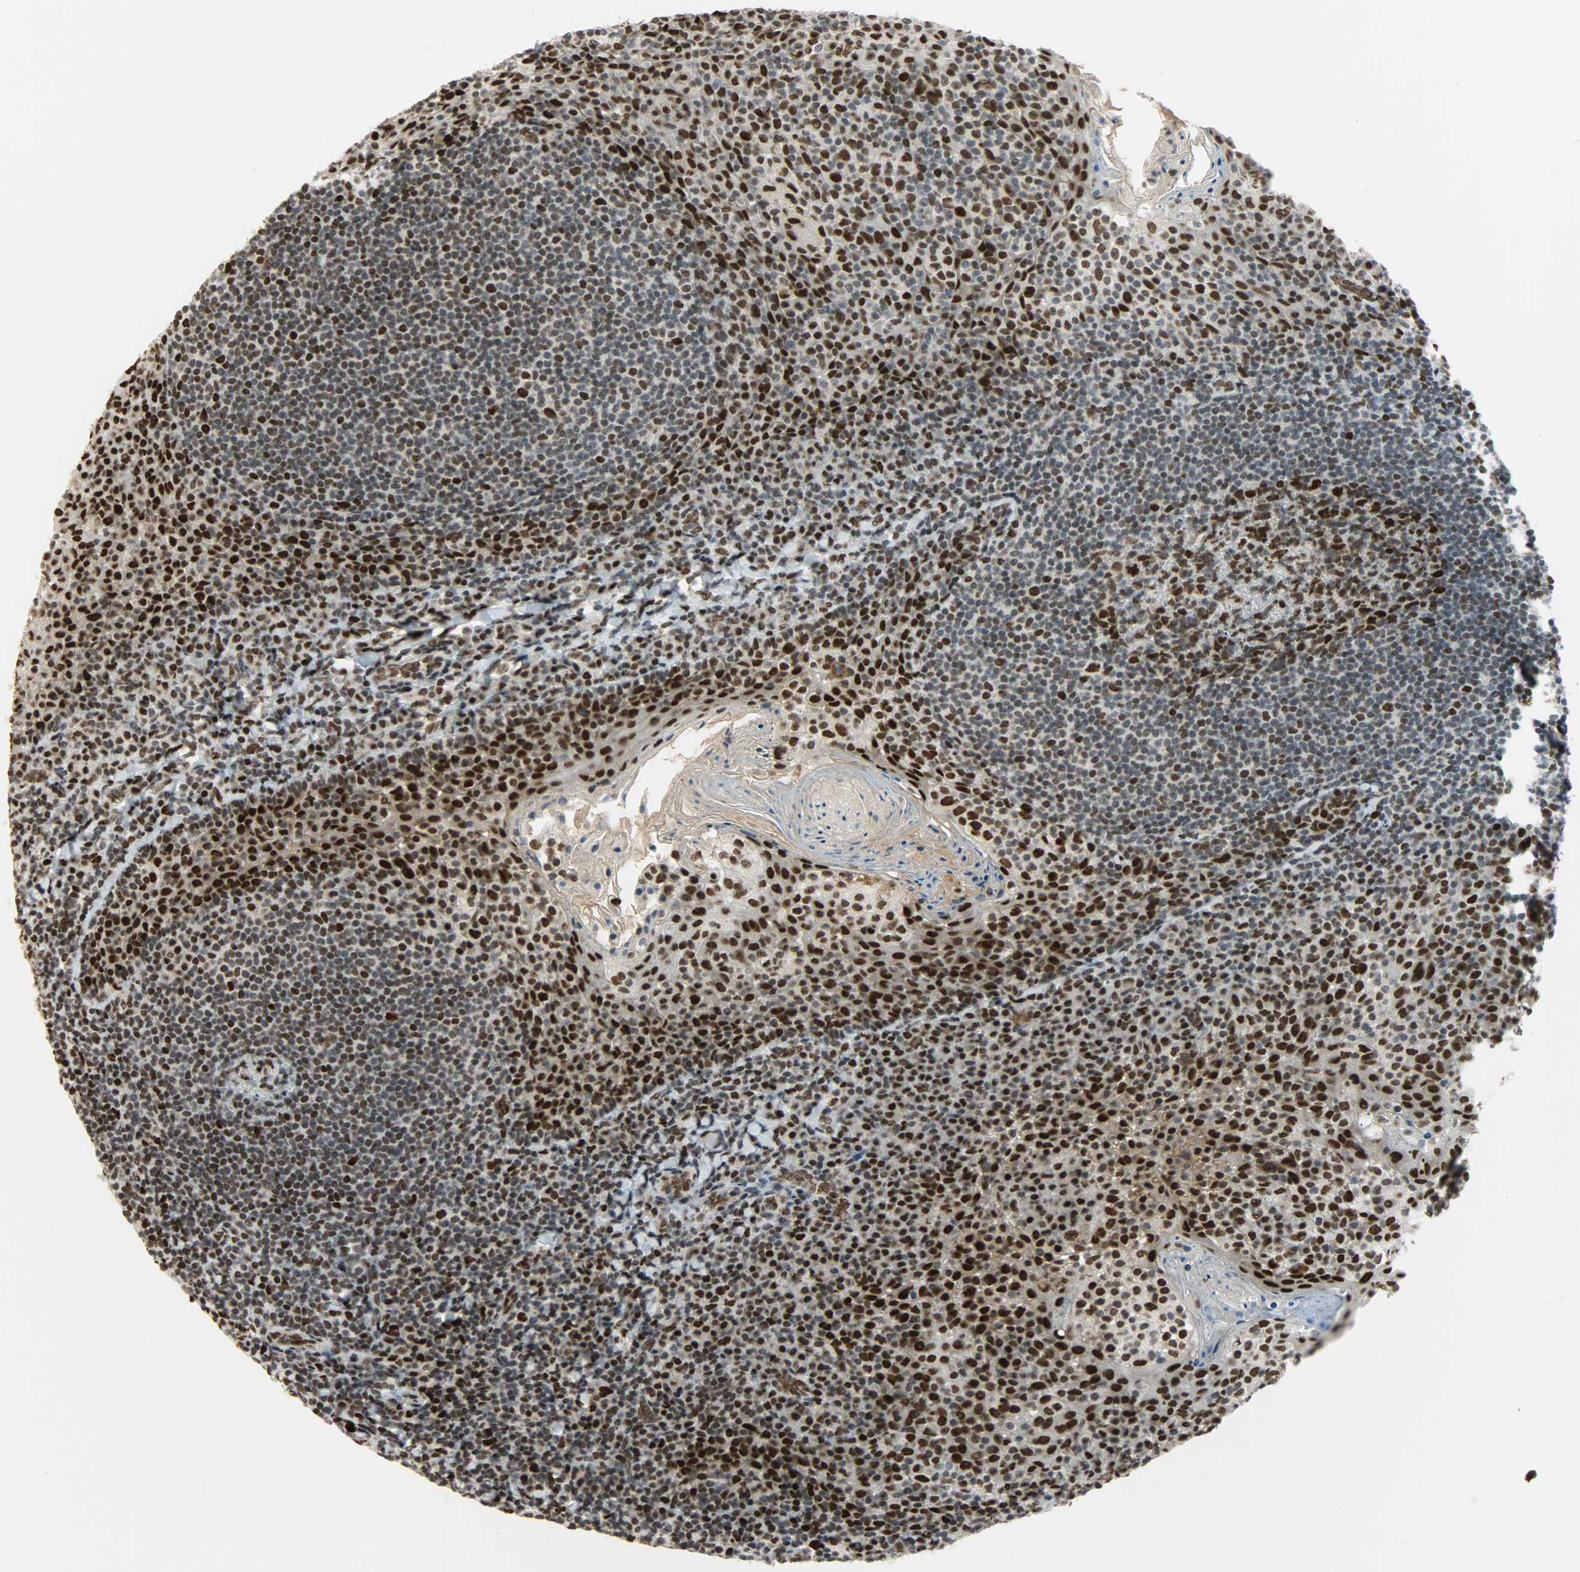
{"staining": {"intensity": "strong", "quantity": "25%-75%", "location": "nuclear"}, "tissue": "tonsil", "cell_type": "Germinal center cells", "image_type": "normal", "snomed": [{"axis": "morphology", "description": "Normal tissue, NOS"}, {"axis": "topography", "description": "Tonsil"}], "caption": "Immunohistochemical staining of unremarkable tonsil exhibits 25%-75% levels of strong nuclear protein expression in approximately 25%-75% of germinal center cells.", "gene": "SNAI1", "patient": {"sex": "male", "age": 31}}